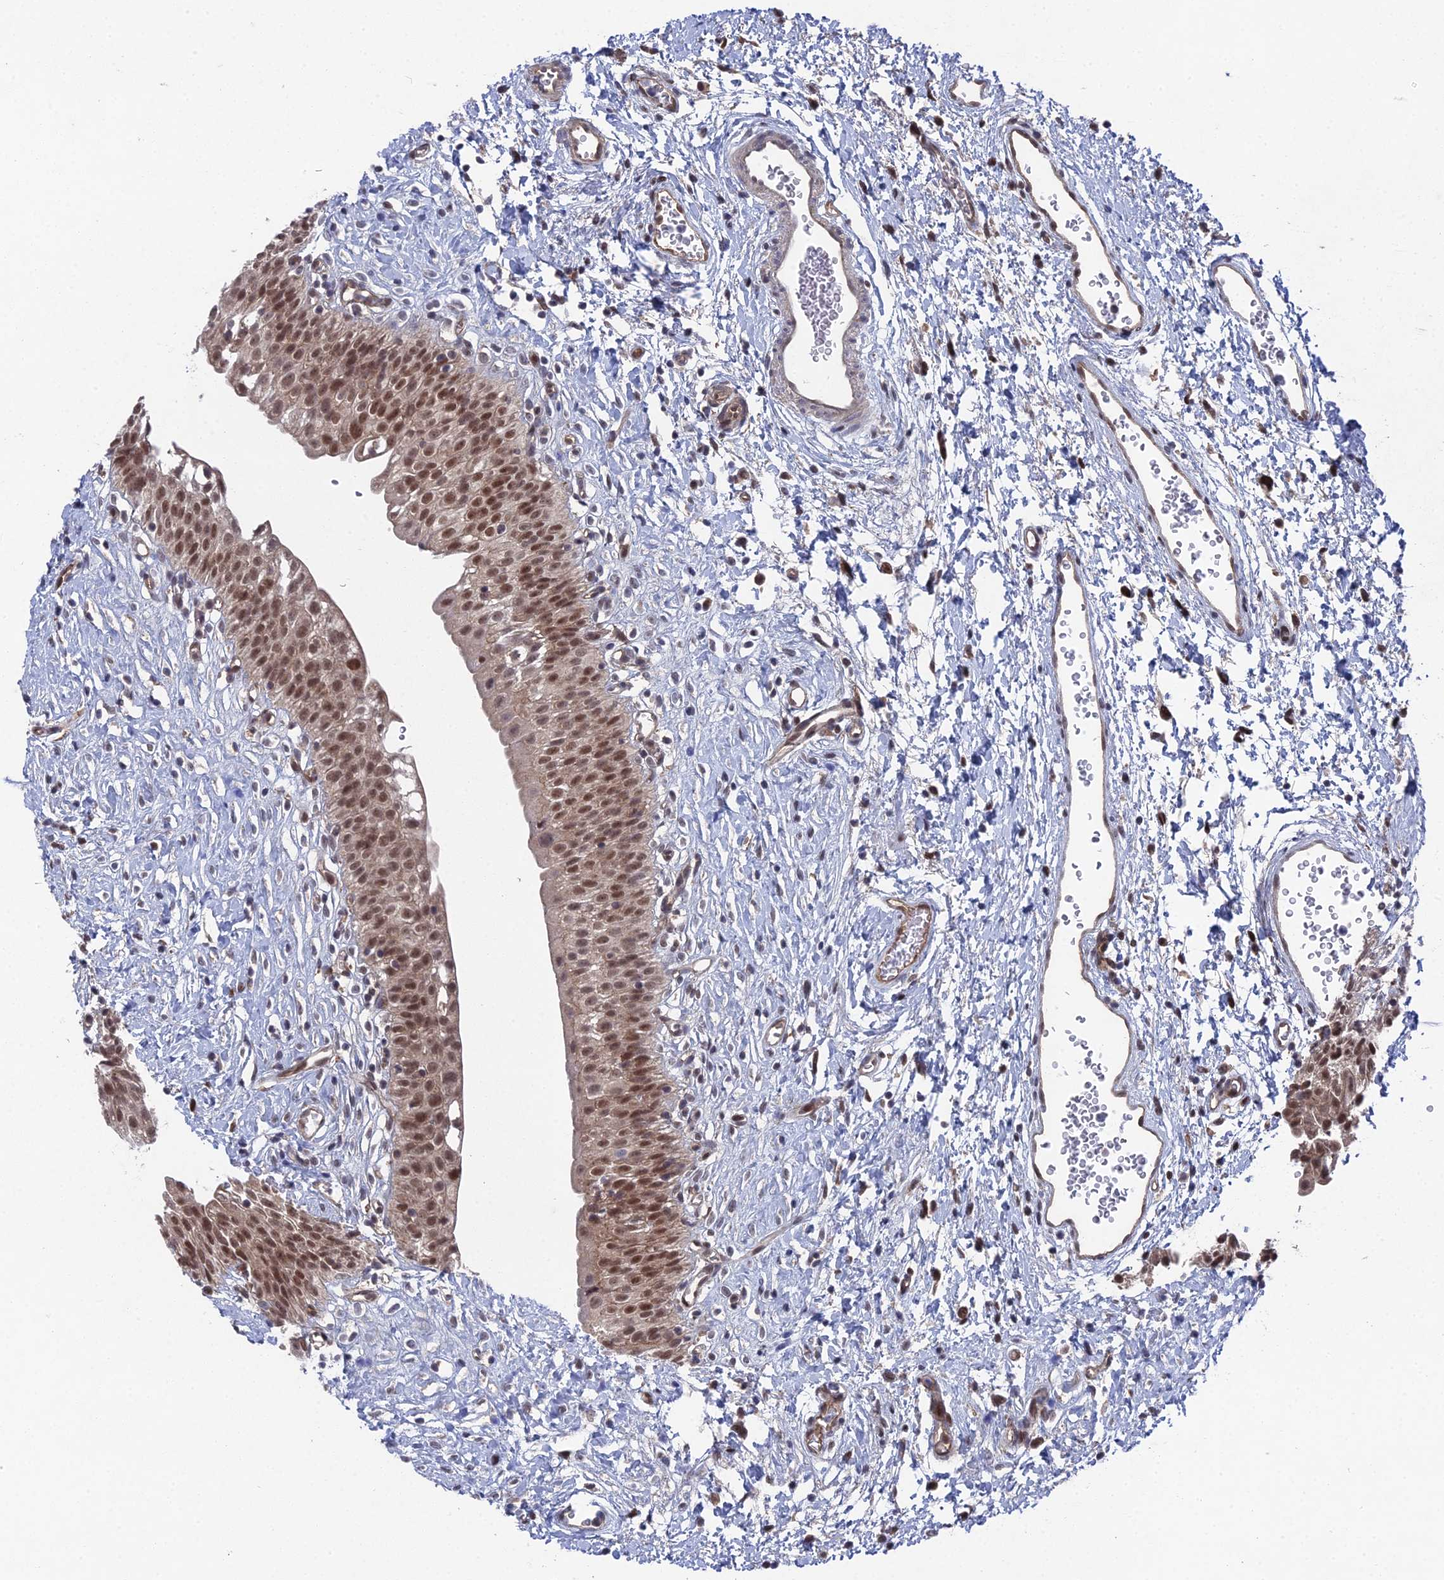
{"staining": {"intensity": "moderate", "quantity": ">75%", "location": "cytoplasmic/membranous,nuclear"}, "tissue": "urinary bladder", "cell_type": "Urothelial cells", "image_type": "normal", "snomed": [{"axis": "morphology", "description": "Normal tissue, NOS"}, {"axis": "topography", "description": "Urinary bladder"}], "caption": "Protein analysis of benign urinary bladder displays moderate cytoplasmic/membranous,nuclear staining in about >75% of urothelial cells. The staining is performed using DAB brown chromogen to label protein expression. The nuclei are counter-stained blue using hematoxylin.", "gene": "UNC5D", "patient": {"sex": "male", "age": 51}}